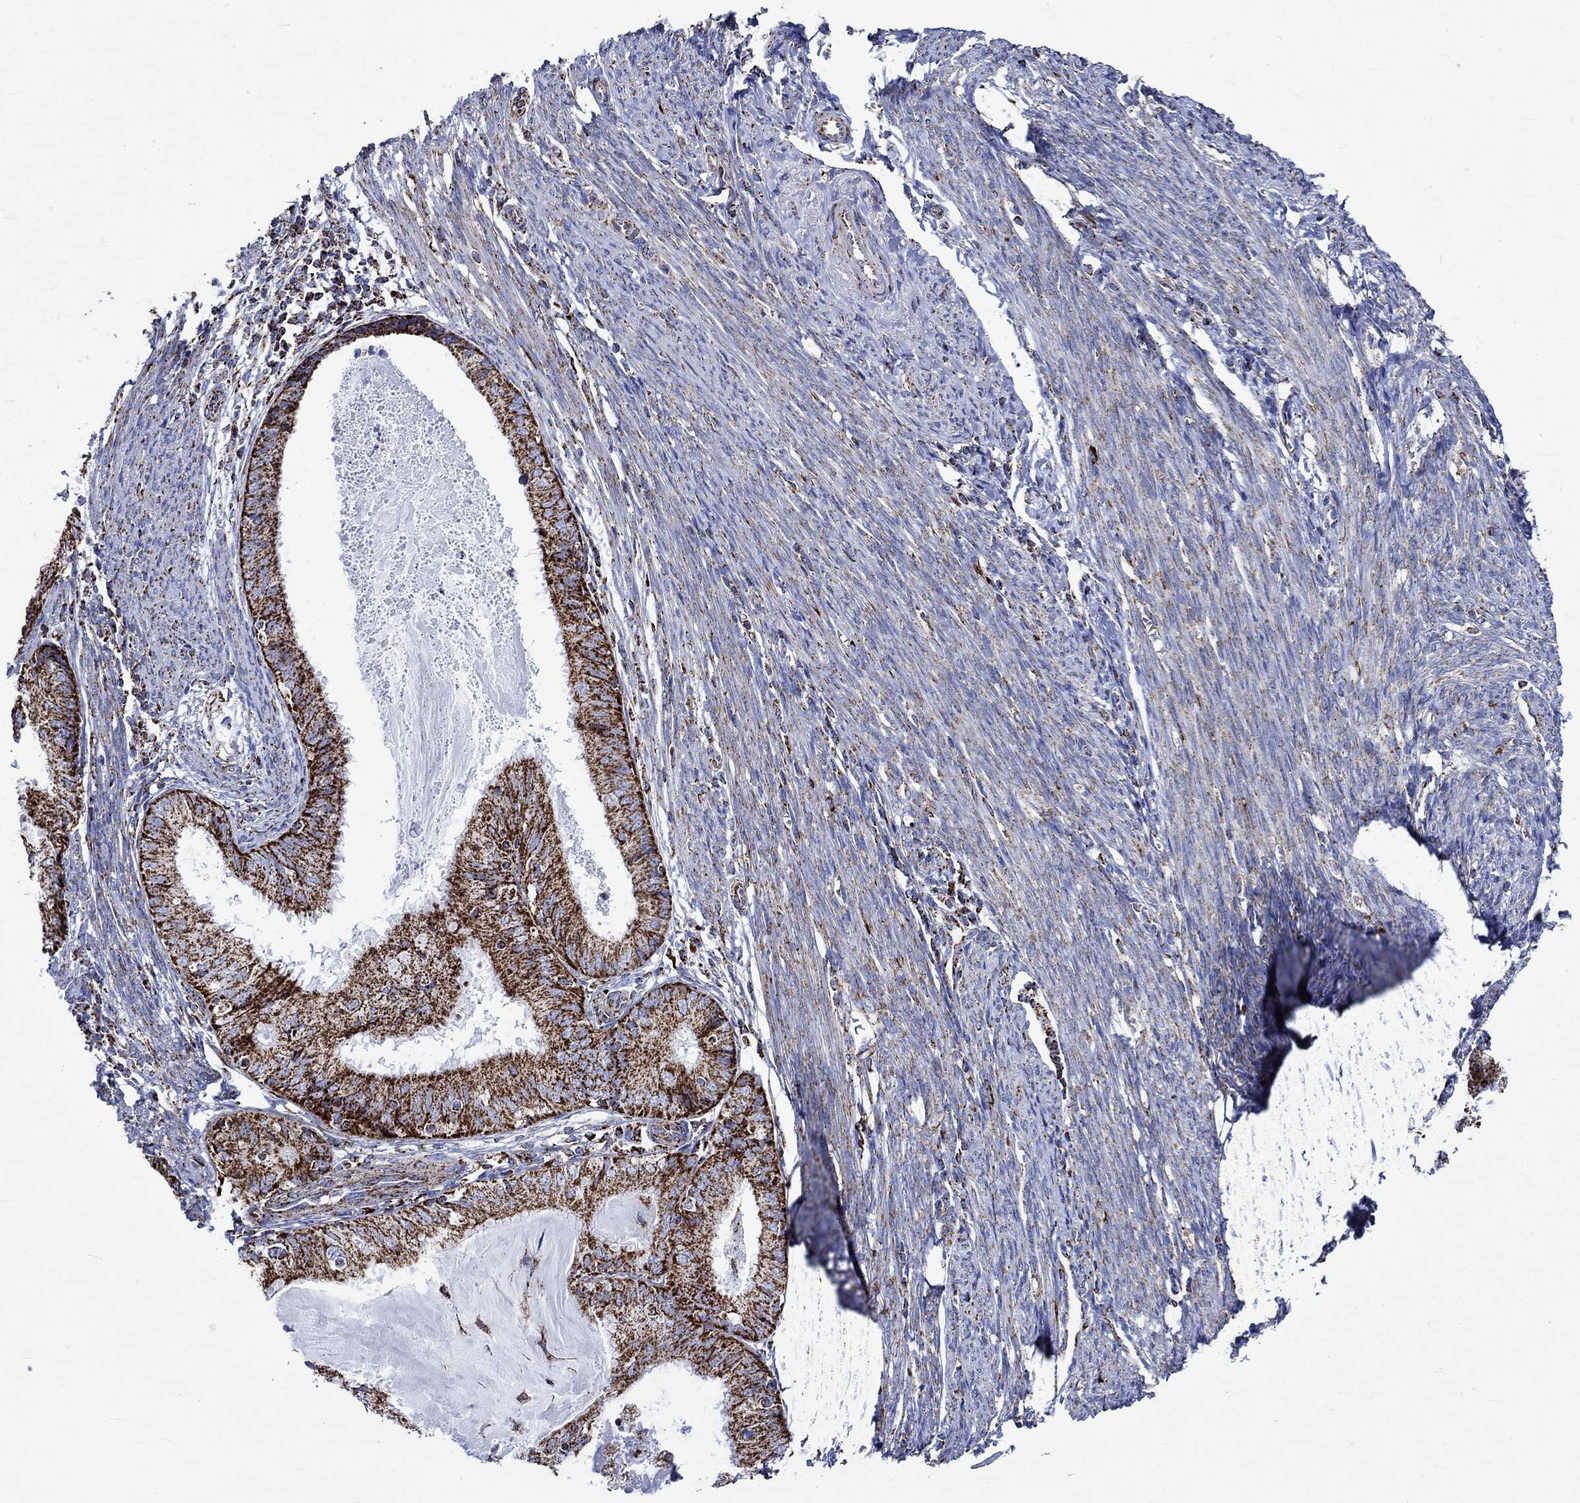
{"staining": {"intensity": "strong", "quantity": ">75%", "location": "cytoplasmic/membranous"}, "tissue": "endometrial cancer", "cell_type": "Tumor cells", "image_type": "cancer", "snomed": [{"axis": "morphology", "description": "Adenocarcinoma, NOS"}, {"axis": "topography", "description": "Endometrium"}], "caption": "Endometrial cancer stained for a protein displays strong cytoplasmic/membranous positivity in tumor cells.", "gene": "RCE1", "patient": {"sex": "female", "age": 57}}